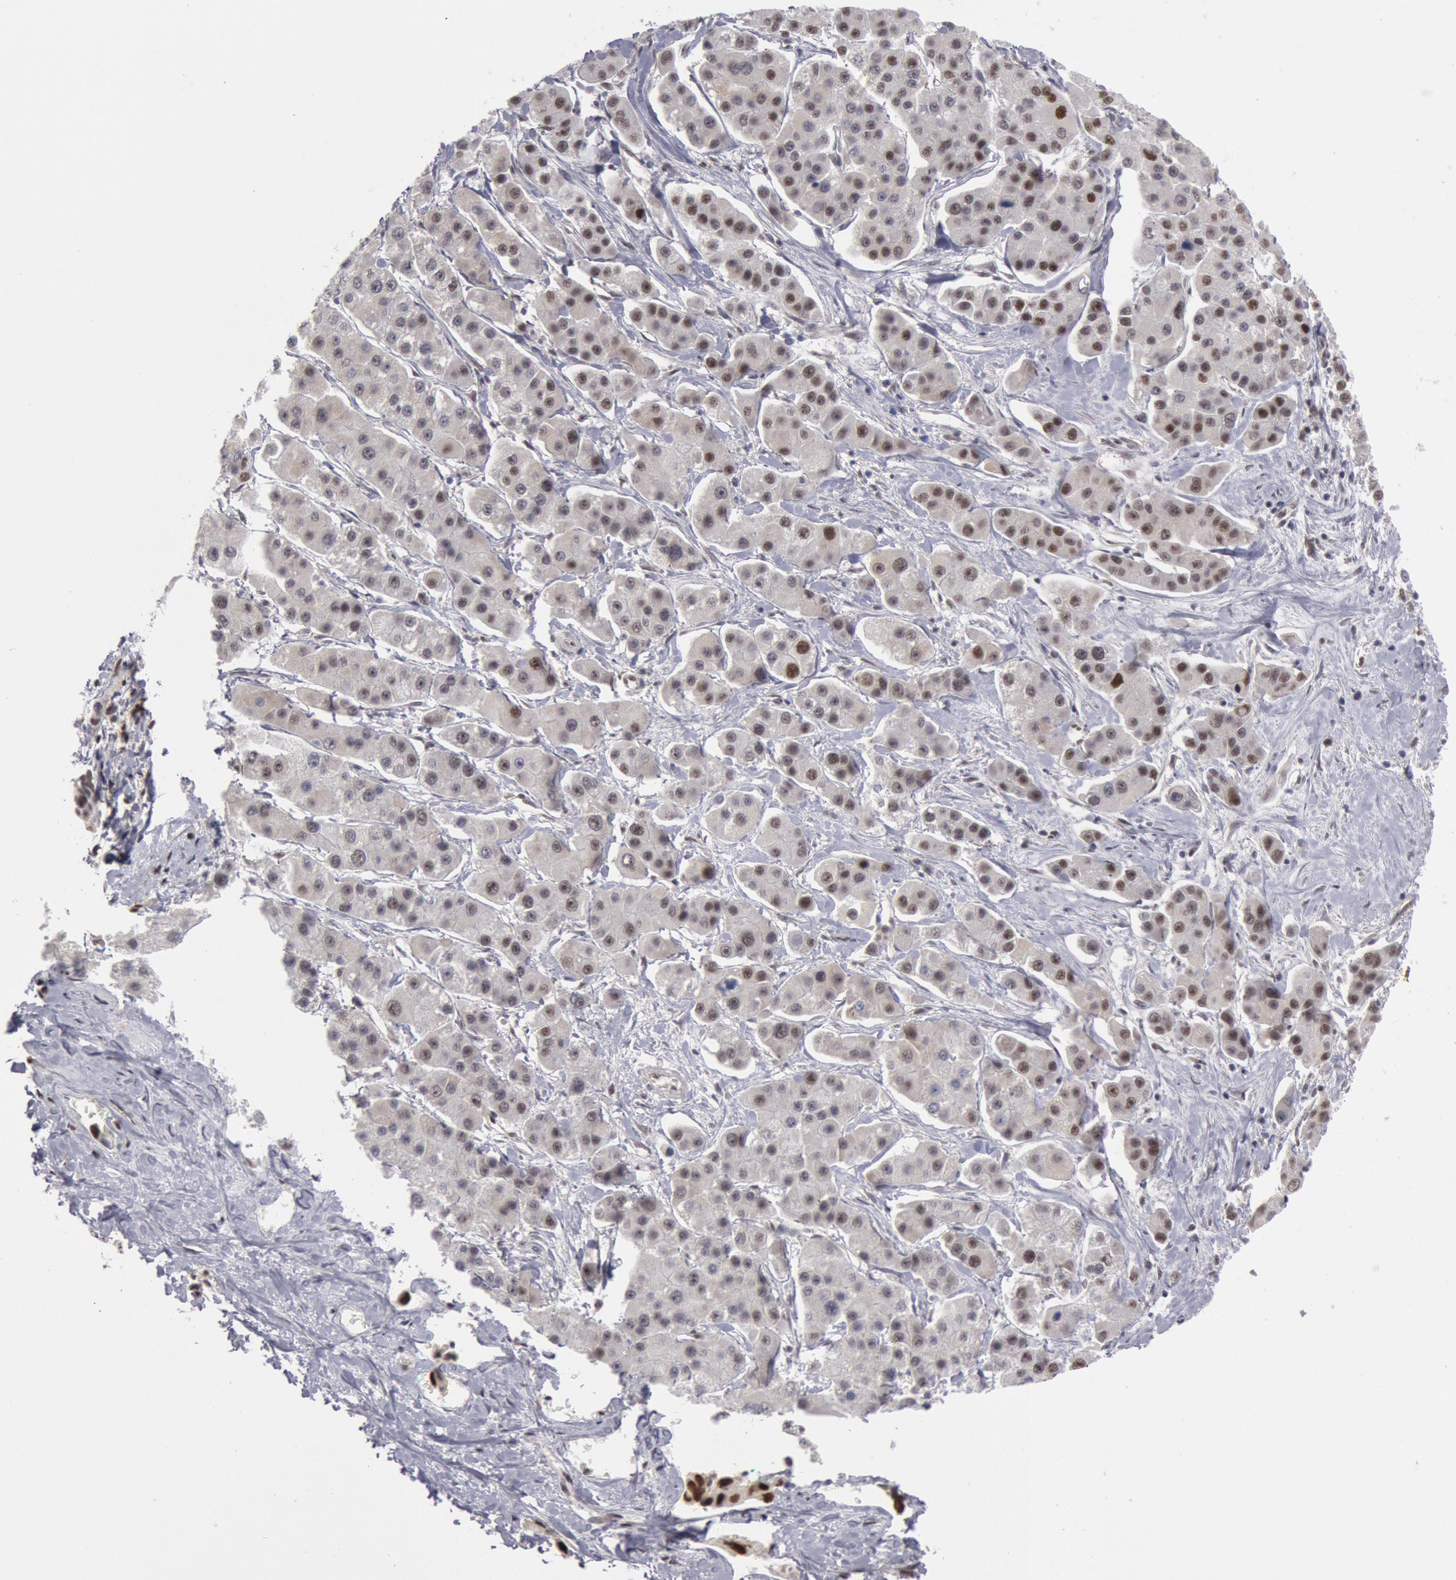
{"staining": {"intensity": "weak", "quantity": "<25%", "location": "nuclear"}, "tissue": "liver cancer", "cell_type": "Tumor cells", "image_type": "cancer", "snomed": [{"axis": "morphology", "description": "Carcinoma, Hepatocellular, NOS"}, {"axis": "topography", "description": "Liver"}], "caption": "Liver cancer was stained to show a protein in brown. There is no significant staining in tumor cells.", "gene": "PPP4R3B", "patient": {"sex": "female", "age": 85}}